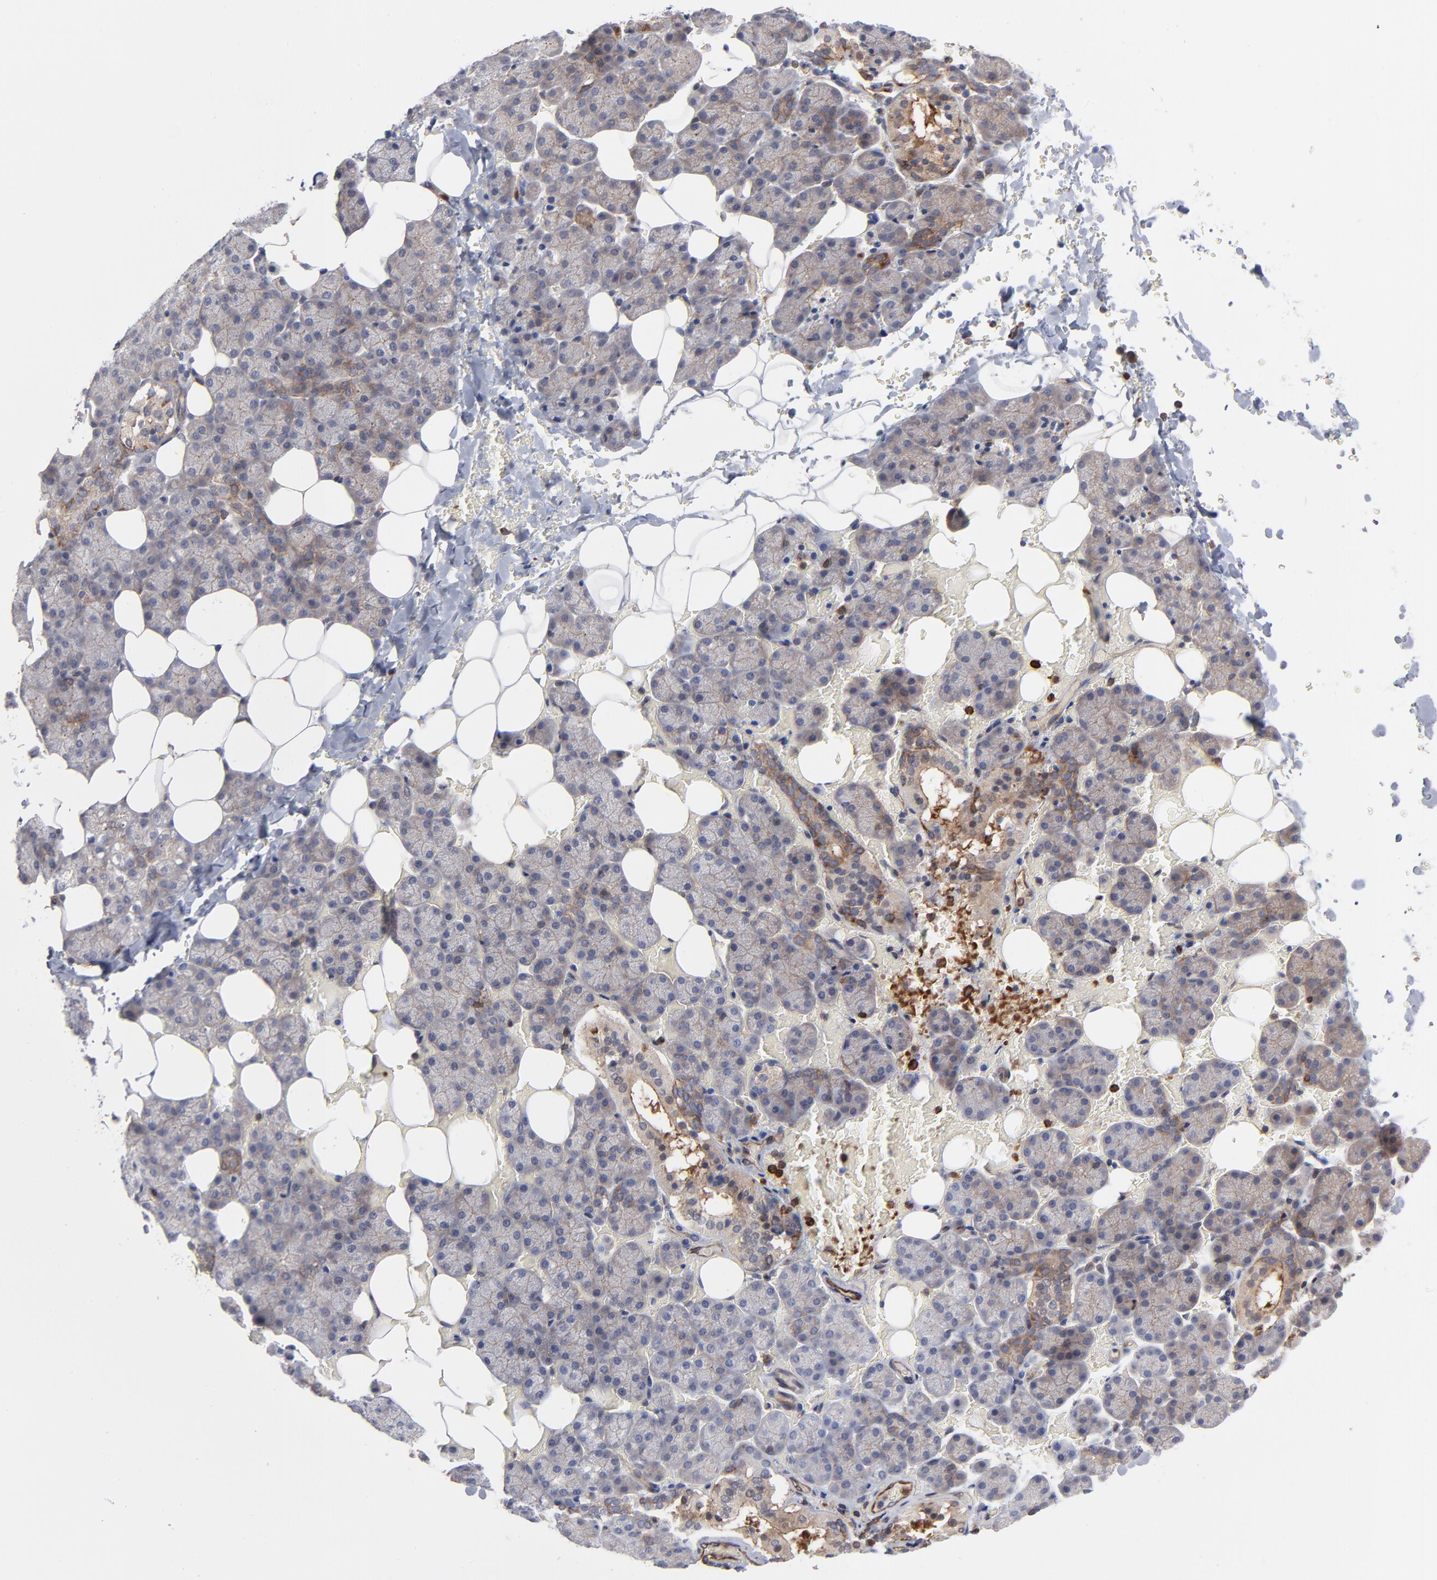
{"staining": {"intensity": "weak", "quantity": ">75%", "location": "cytoplasmic/membranous"}, "tissue": "salivary gland", "cell_type": "Glandular cells", "image_type": "normal", "snomed": [{"axis": "morphology", "description": "Normal tissue, NOS"}, {"axis": "topography", "description": "Lymph node"}, {"axis": "topography", "description": "Salivary gland"}], "caption": "Immunohistochemistry histopathology image of normal salivary gland: salivary gland stained using immunohistochemistry displays low levels of weak protein expression localized specifically in the cytoplasmic/membranous of glandular cells, appearing as a cytoplasmic/membranous brown color.", "gene": "PXN", "patient": {"sex": "male", "age": 8}}